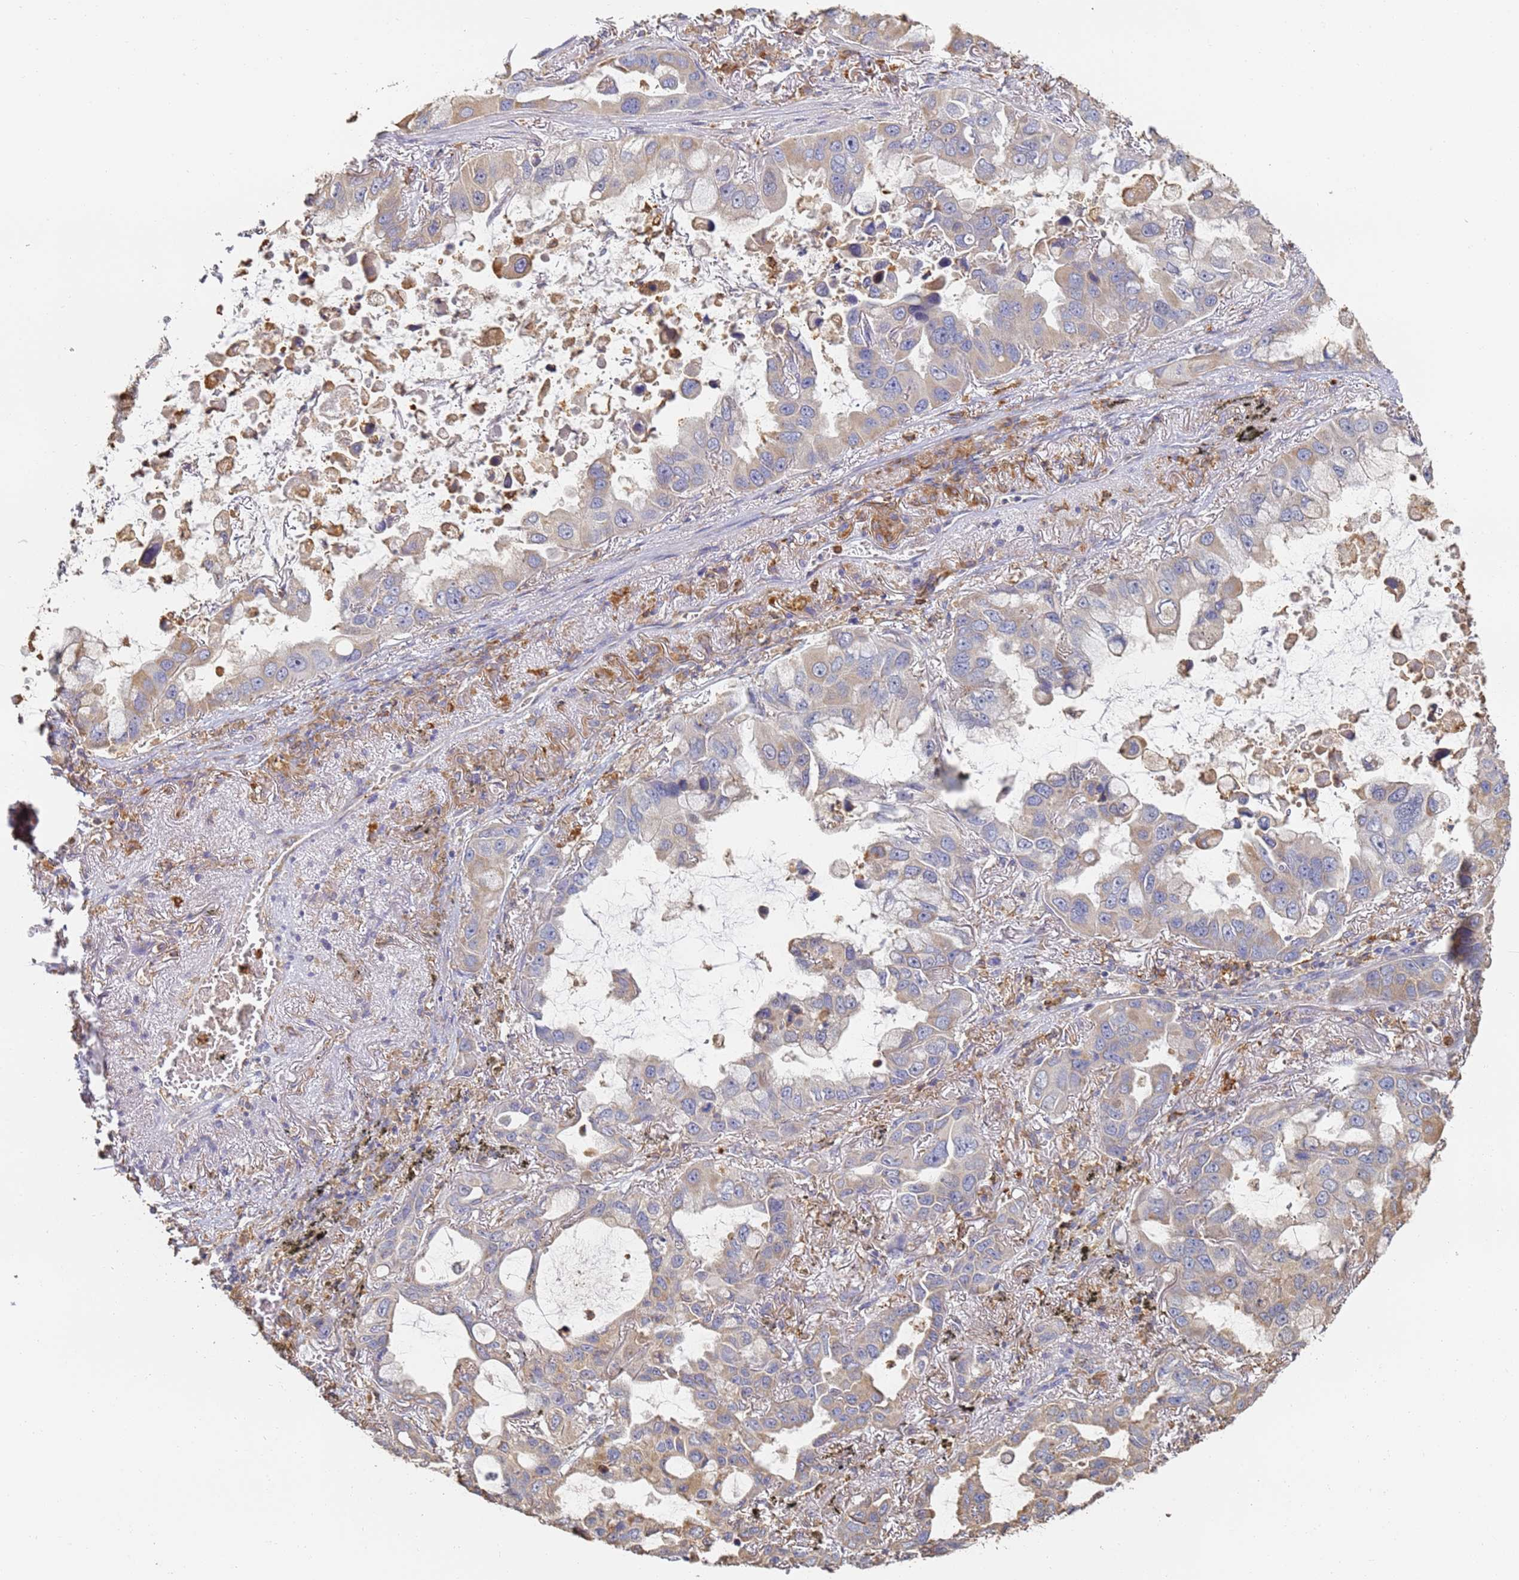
{"staining": {"intensity": "negative", "quantity": "none", "location": "none"}, "tissue": "lung cancer", "cell_type": "Tumor cells", "image_type": "cancer", "snomed": [{"axis": "morphology", "description": "Adenocarcinoma, NOS"}, {"axis": "topography", "description": "Lung"}], "caption": "Protein analysis of lung cancer (adenocarcinoma) shows no significant positivity in tumor cells.", "gene": "BIN2", "patient": {"sex": "male", "age": 64}}